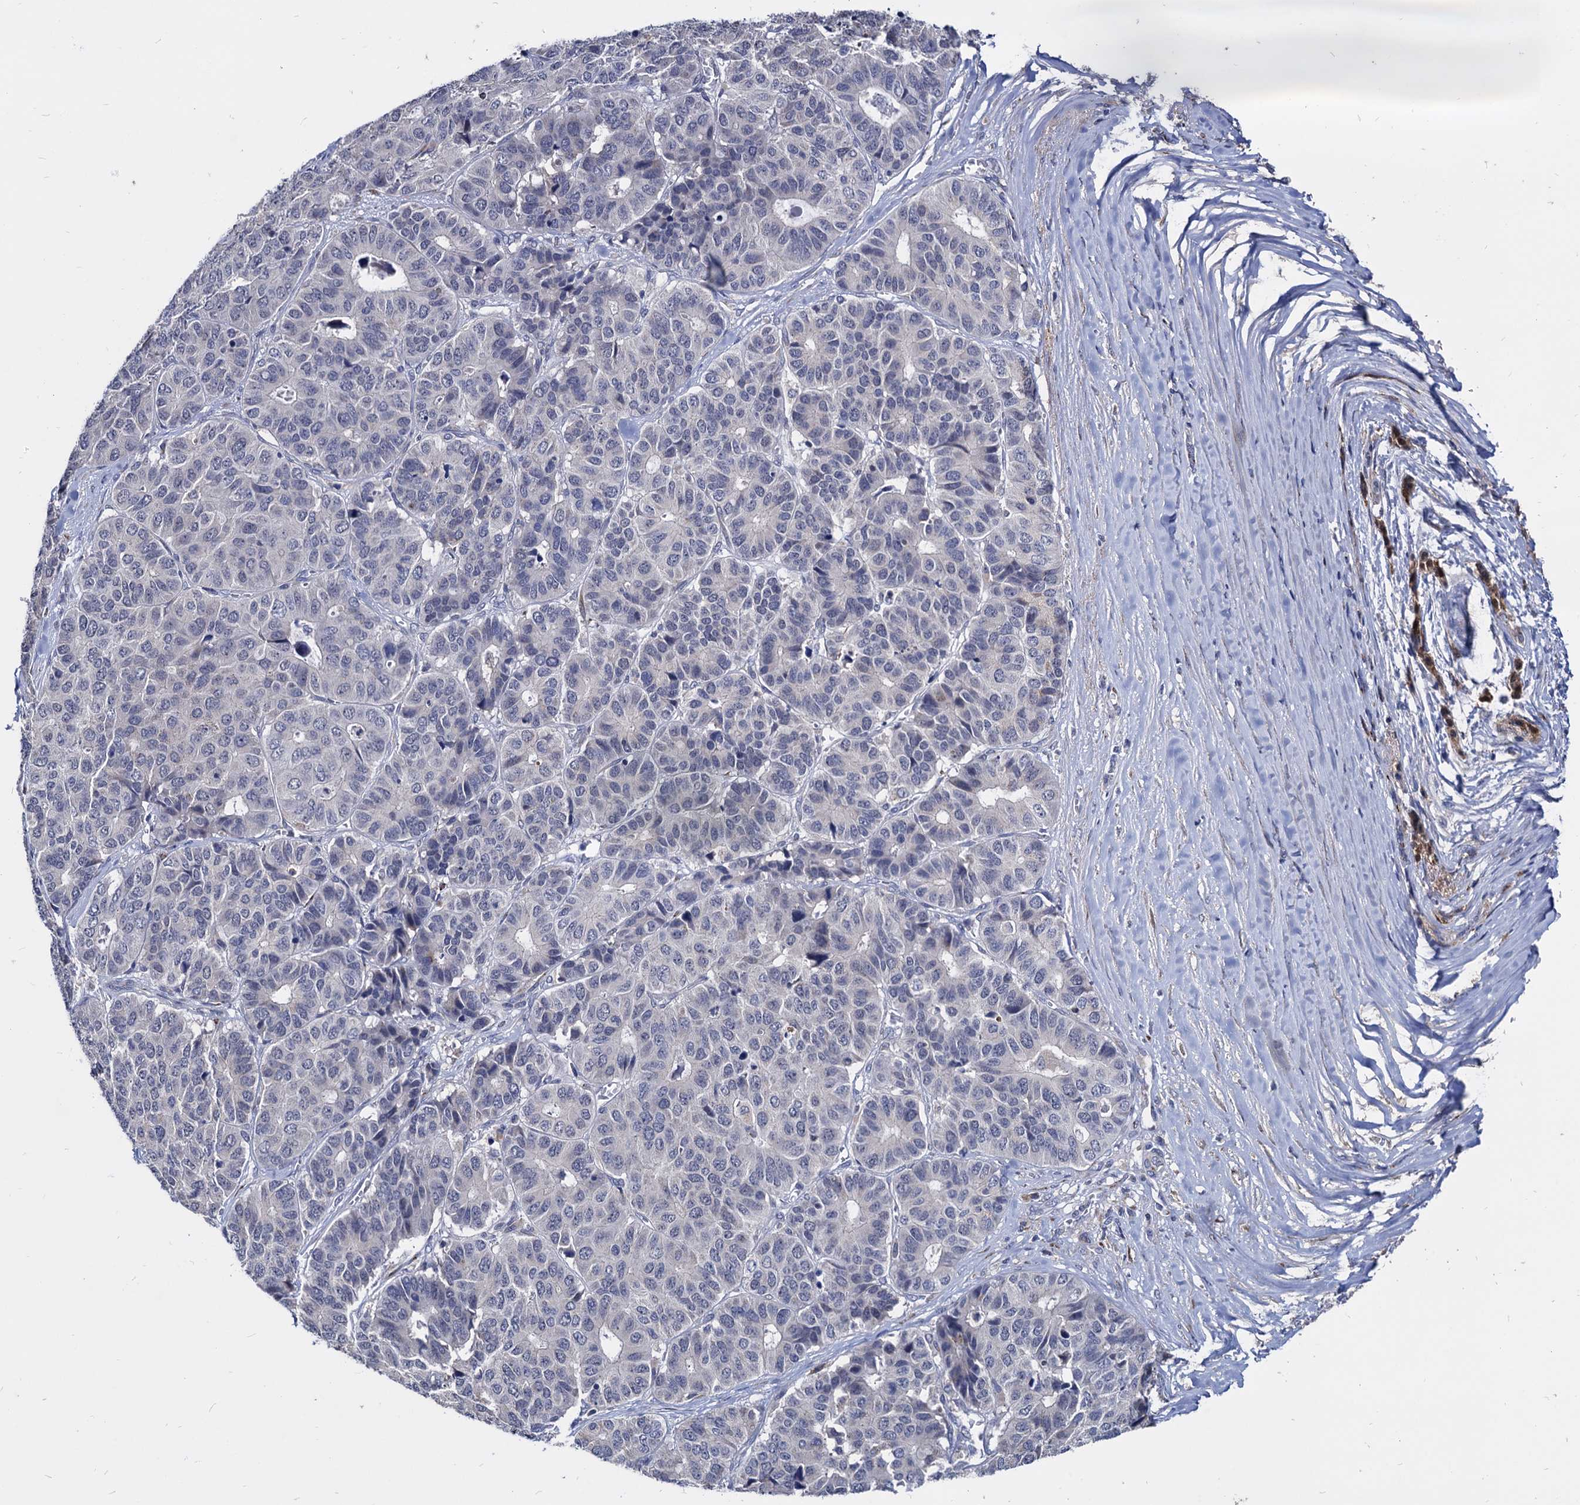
{"staining": {"intensity": "negative", "quantity": "none", "location": "none"}, "tissue": "pancreatic cancer", "cell_type": "Tumor cells", "image_type": "cancer", "snomed": [{"axis": "morphology", "description": "Adenocarcinoma, NOS"}, {"axis": "topography", "description": "Pancreas"}], "caption": "The micrograph demonstrates no staining of tumor cells in pancreatic cancer (adenocarcinoma).", "gene": "ESD", "patient": {"sex": "male", "age": 50}}